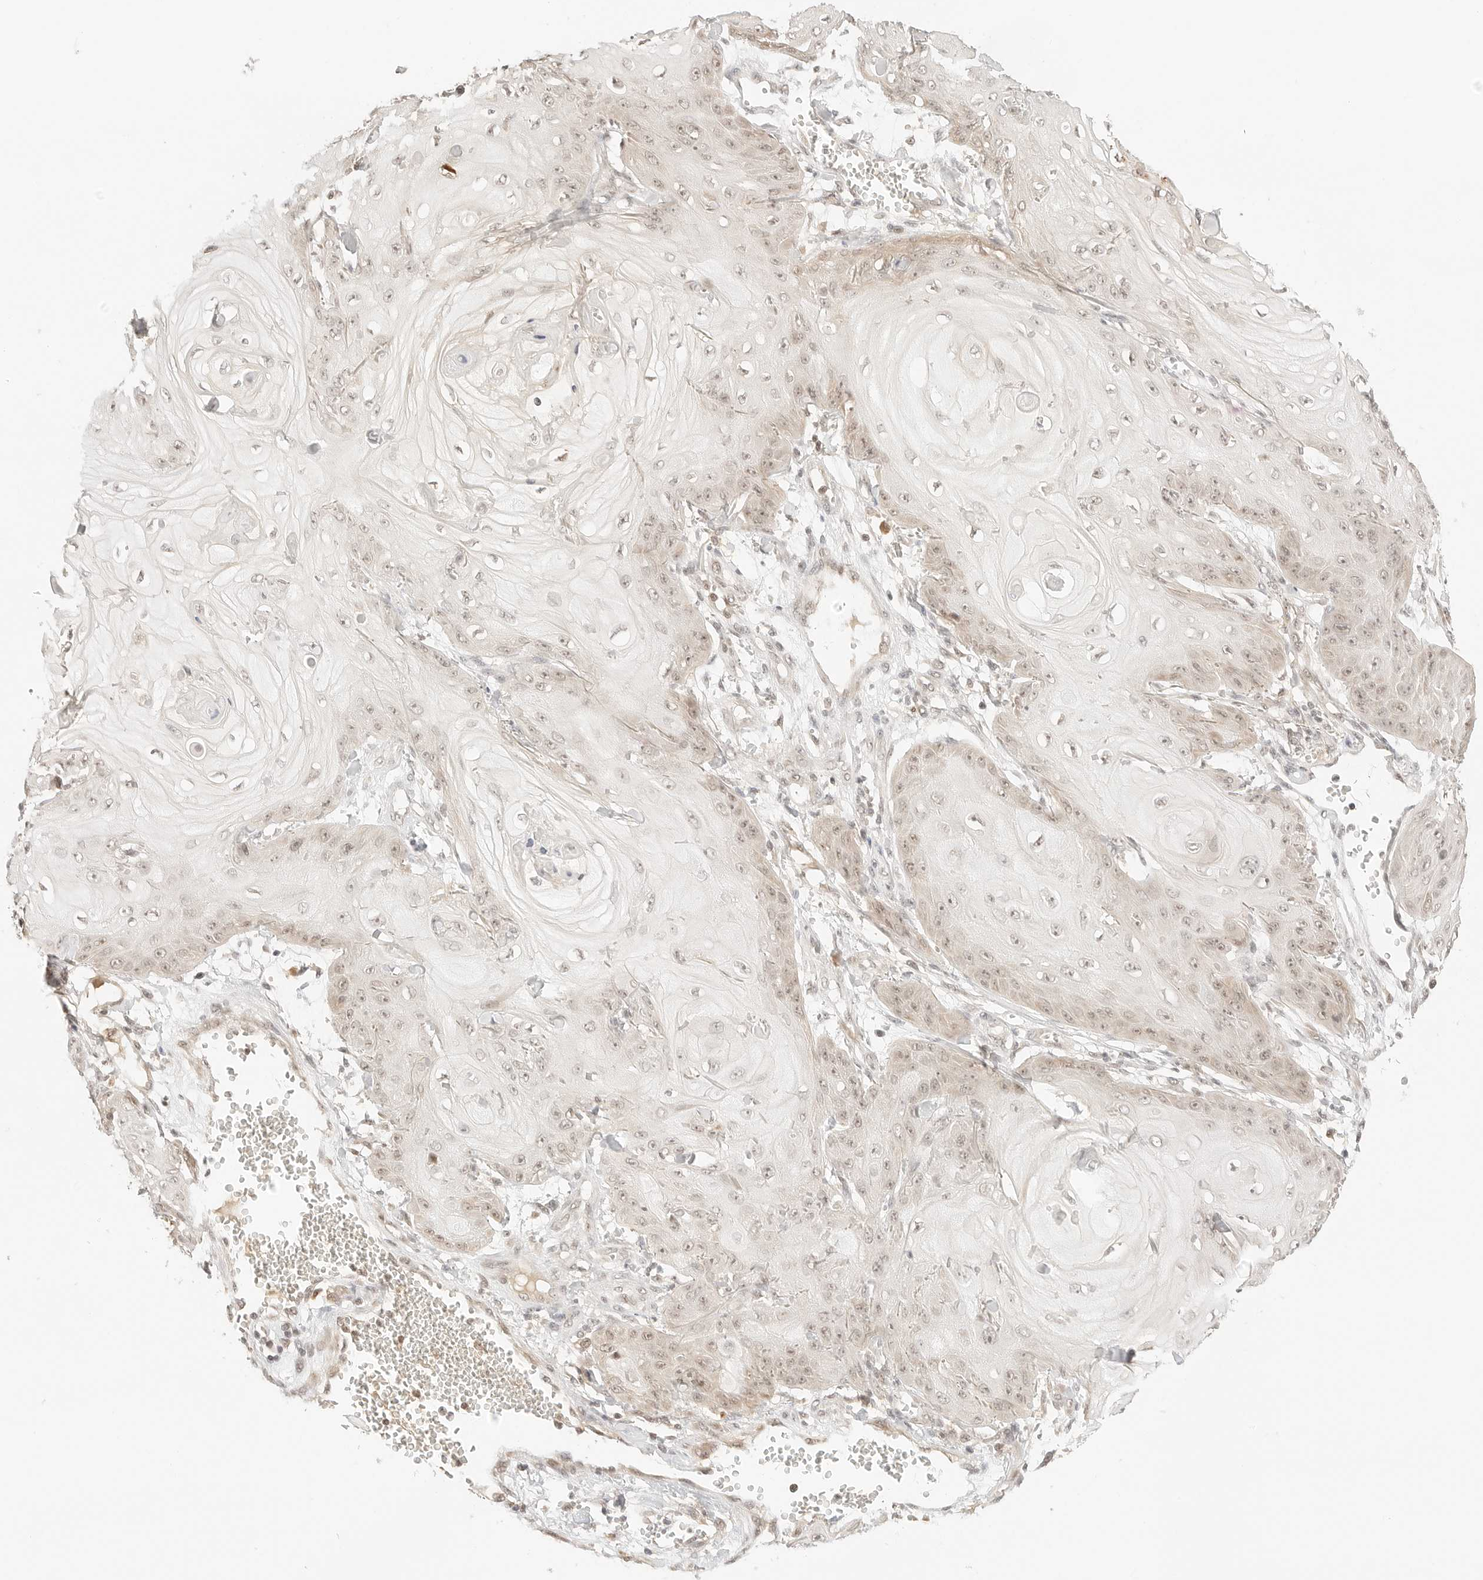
{"staining": {"intensity": "weak", "quantity": ">75%", "location": "nuclear"}, "tissue": "skin cancer", "cell_type": "Tumor cells", "image_type": "cancer", "snomed": [{"axis": "morphology", "description": "Squamous cell carcinoma, NOS"}, {"axis": "topography", "description": "Skin"}], "caption": "IHC image of skin squamous cell carcinoma stained for a protein (brown), which shows low levels of weak nuclear expression in approximately >75% of tumor cells.", "gene": "SEPTIN4", "patient": {"sex": "male", "age": 74}}